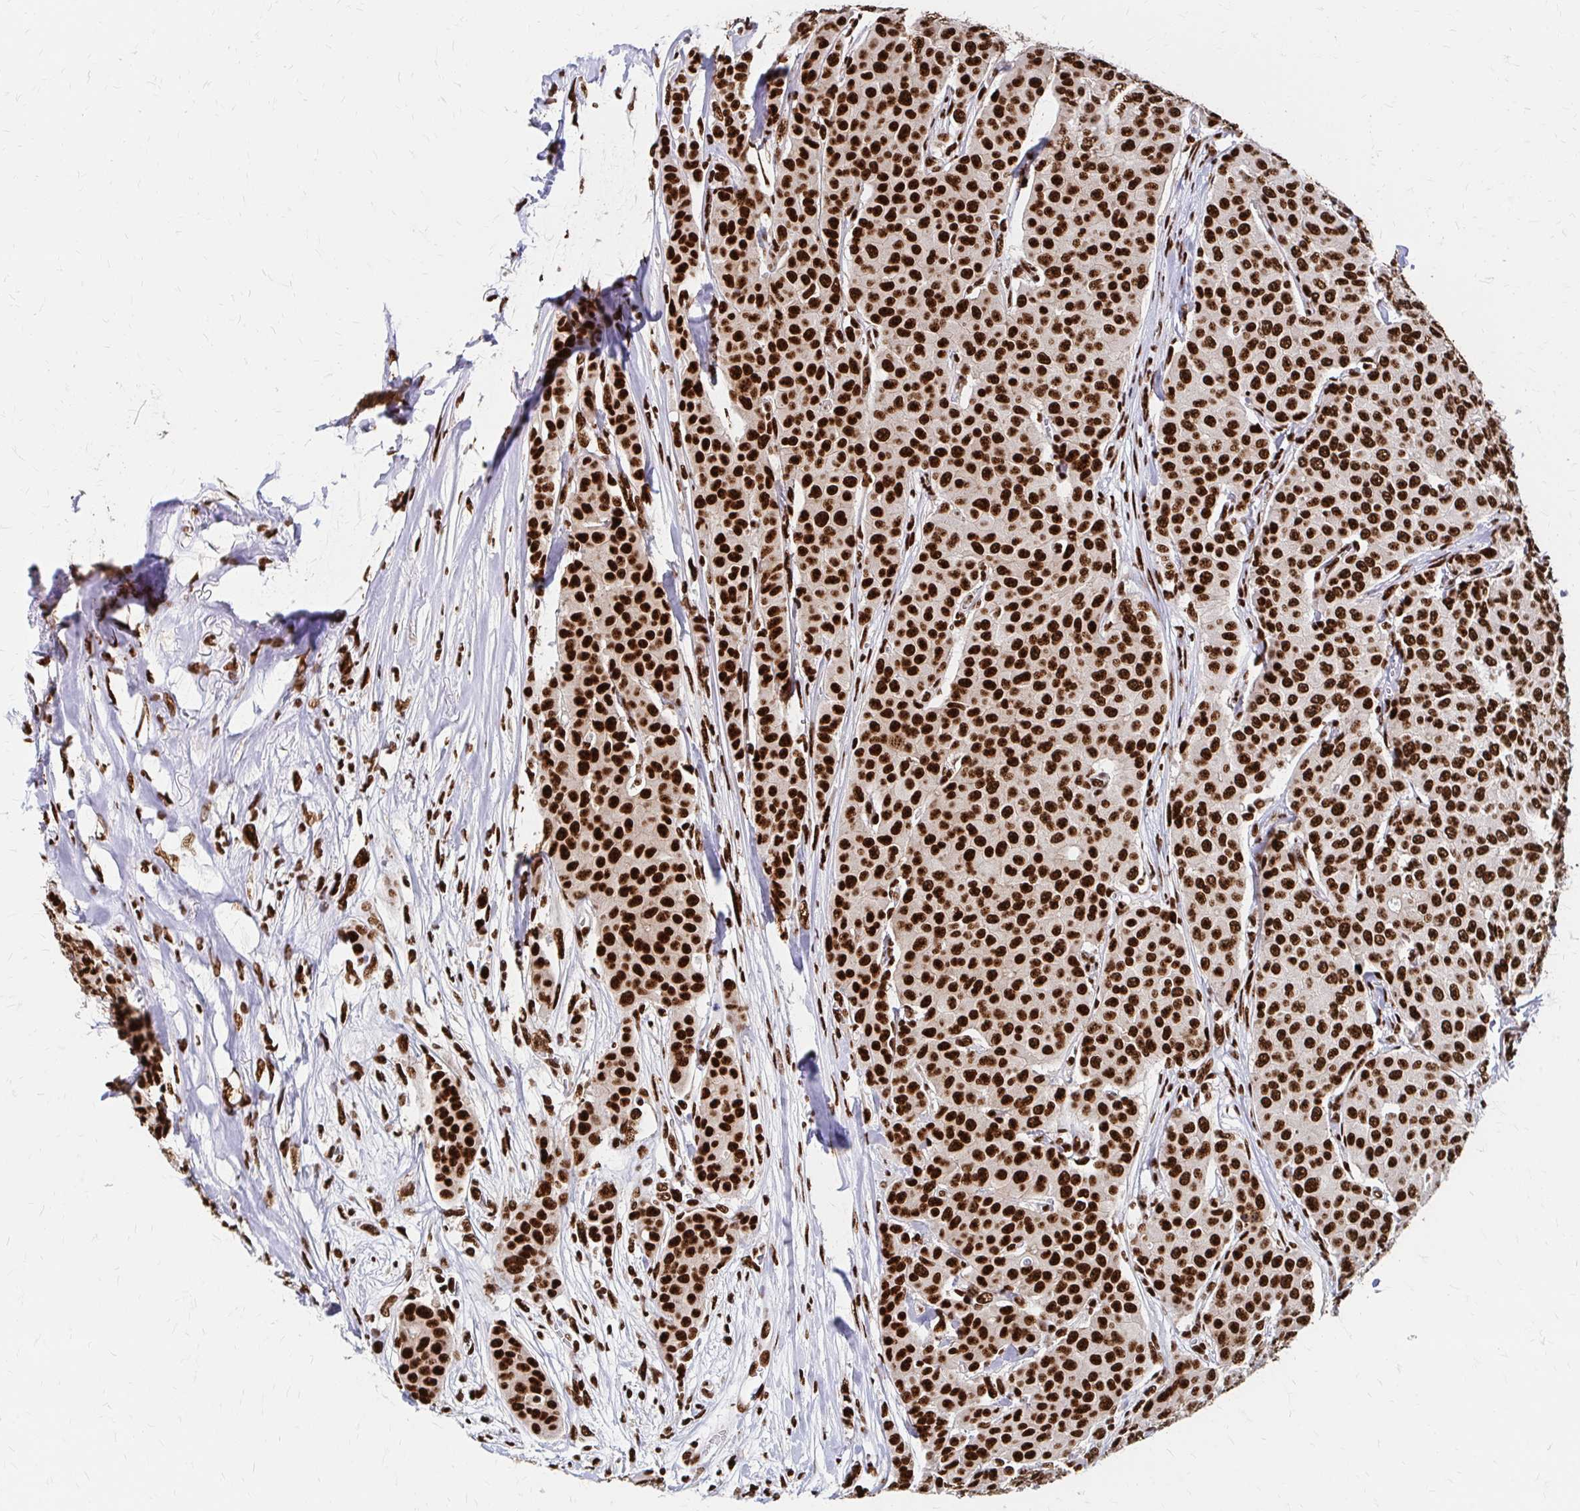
{"staining": {"intensity": "strong", "quantity": ">75%", "location": "nuclear"}, "tissue": "breast cancer", "cell_type": "Tumor cells", "image_type": "cancer", "snomed": [{"axis": "morphology", "description": "Duct carcinoma"}, {"axis": "topography", "description": "Breast"}], "caption": "Protein analysis of breast cancer tissue displays strong nuclear expression in approximately >75% of tumor cells. (Stains: DAB in brown, nuclei in blue, Microscopy: brightfield microscopy at high magnification).", "gene": "CNKSR3", "patient": {"sex": "female", "age": 91}}